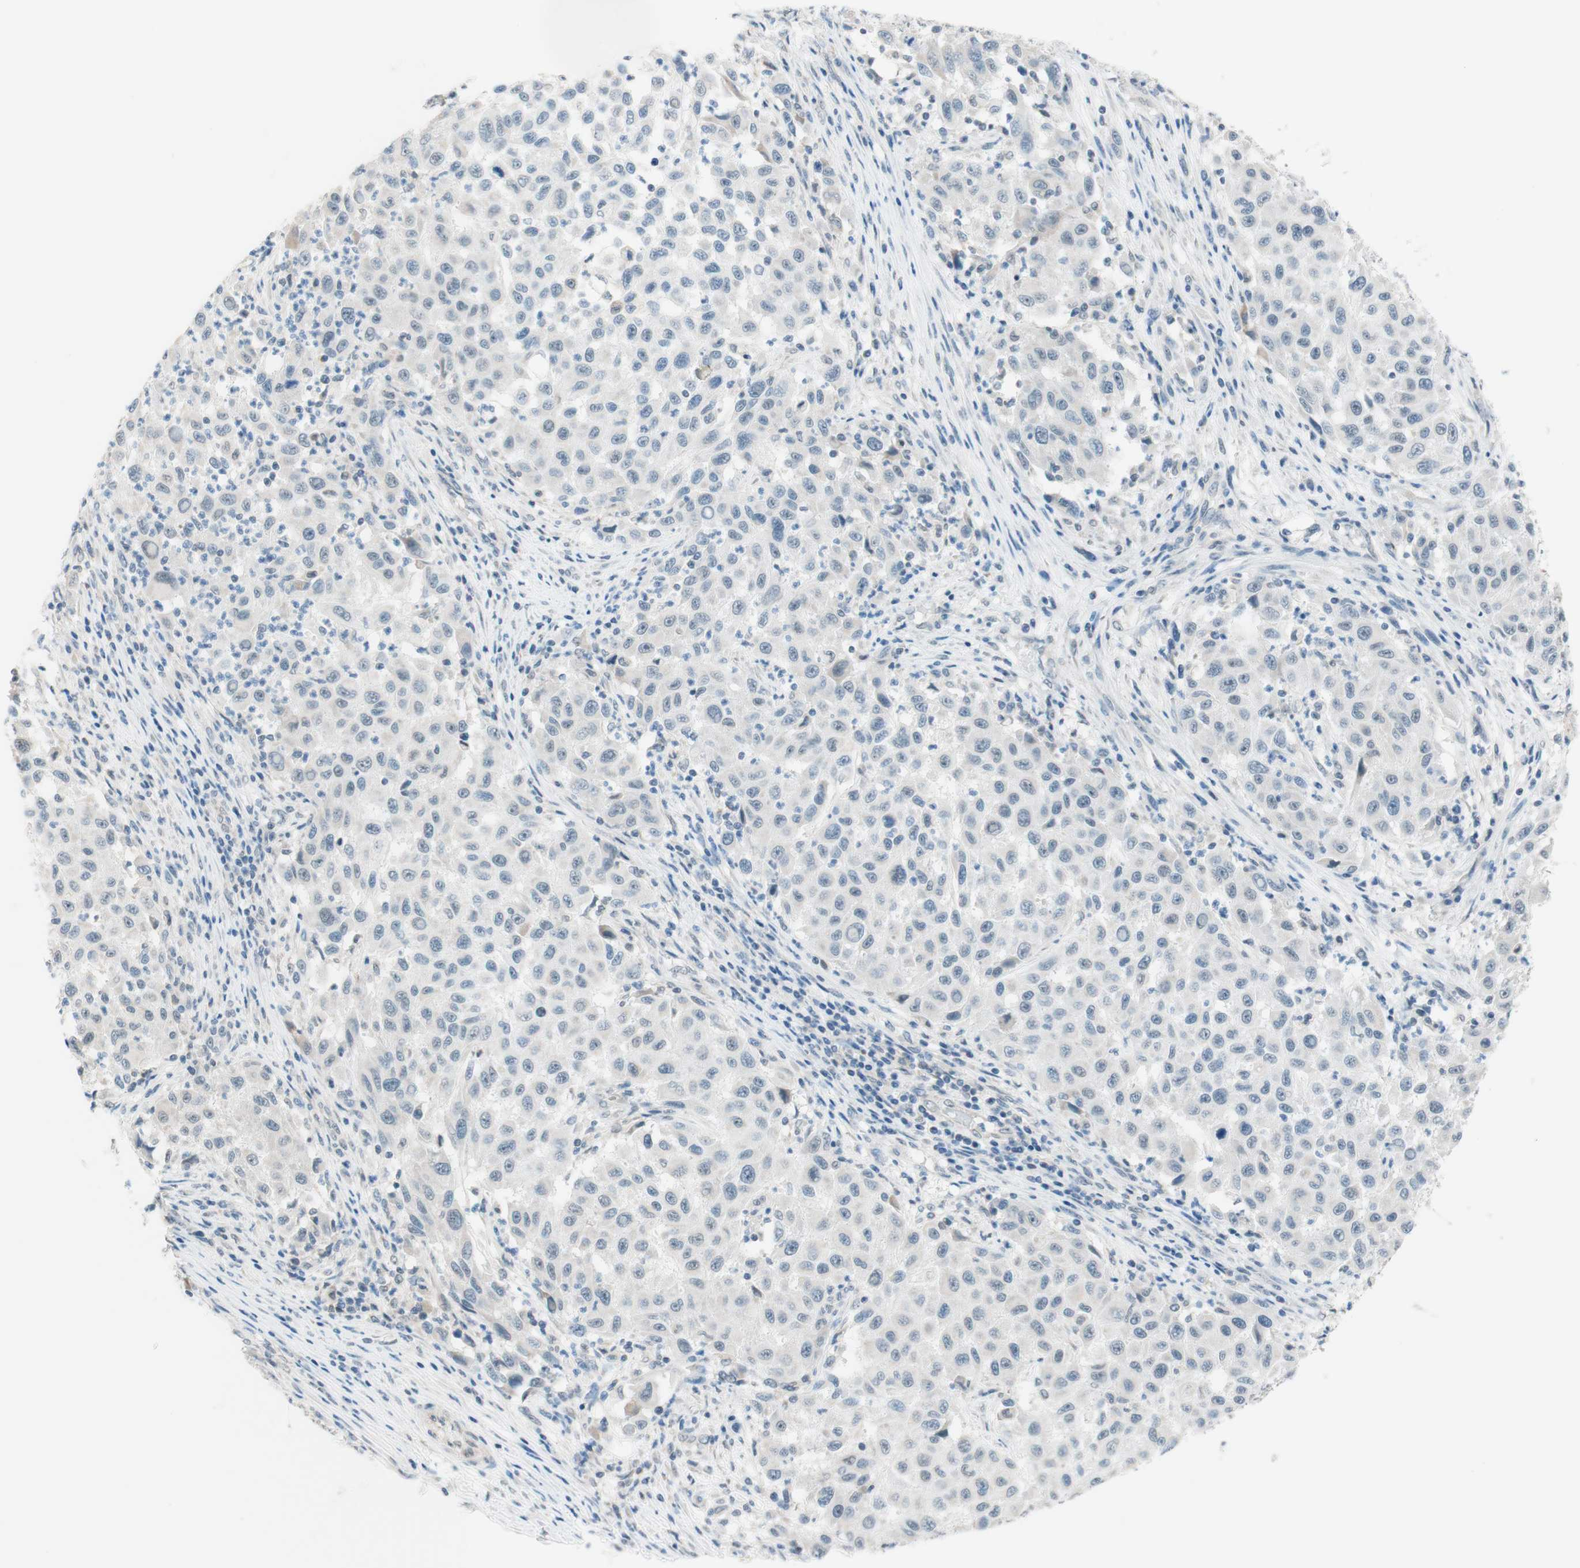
{"staining": {"intensity": "negative", "quantity": "none", "location": "none"}, "tissue": "melanoma", "cell_type": "Tumor cells", "image_type": "cancer", "snomed": [{"axis": "morphology", "description": "Malignant melanoma, Metastatic site"}, {"axis": "topography", "description": "Lymph node"}], "caption": "Malignant melanoma (metastatic site) stained for a protein using IHC exhibits no staining tumor cells.", "gene": "JPH1", "patient": {"sex": "male", "age": 61}}